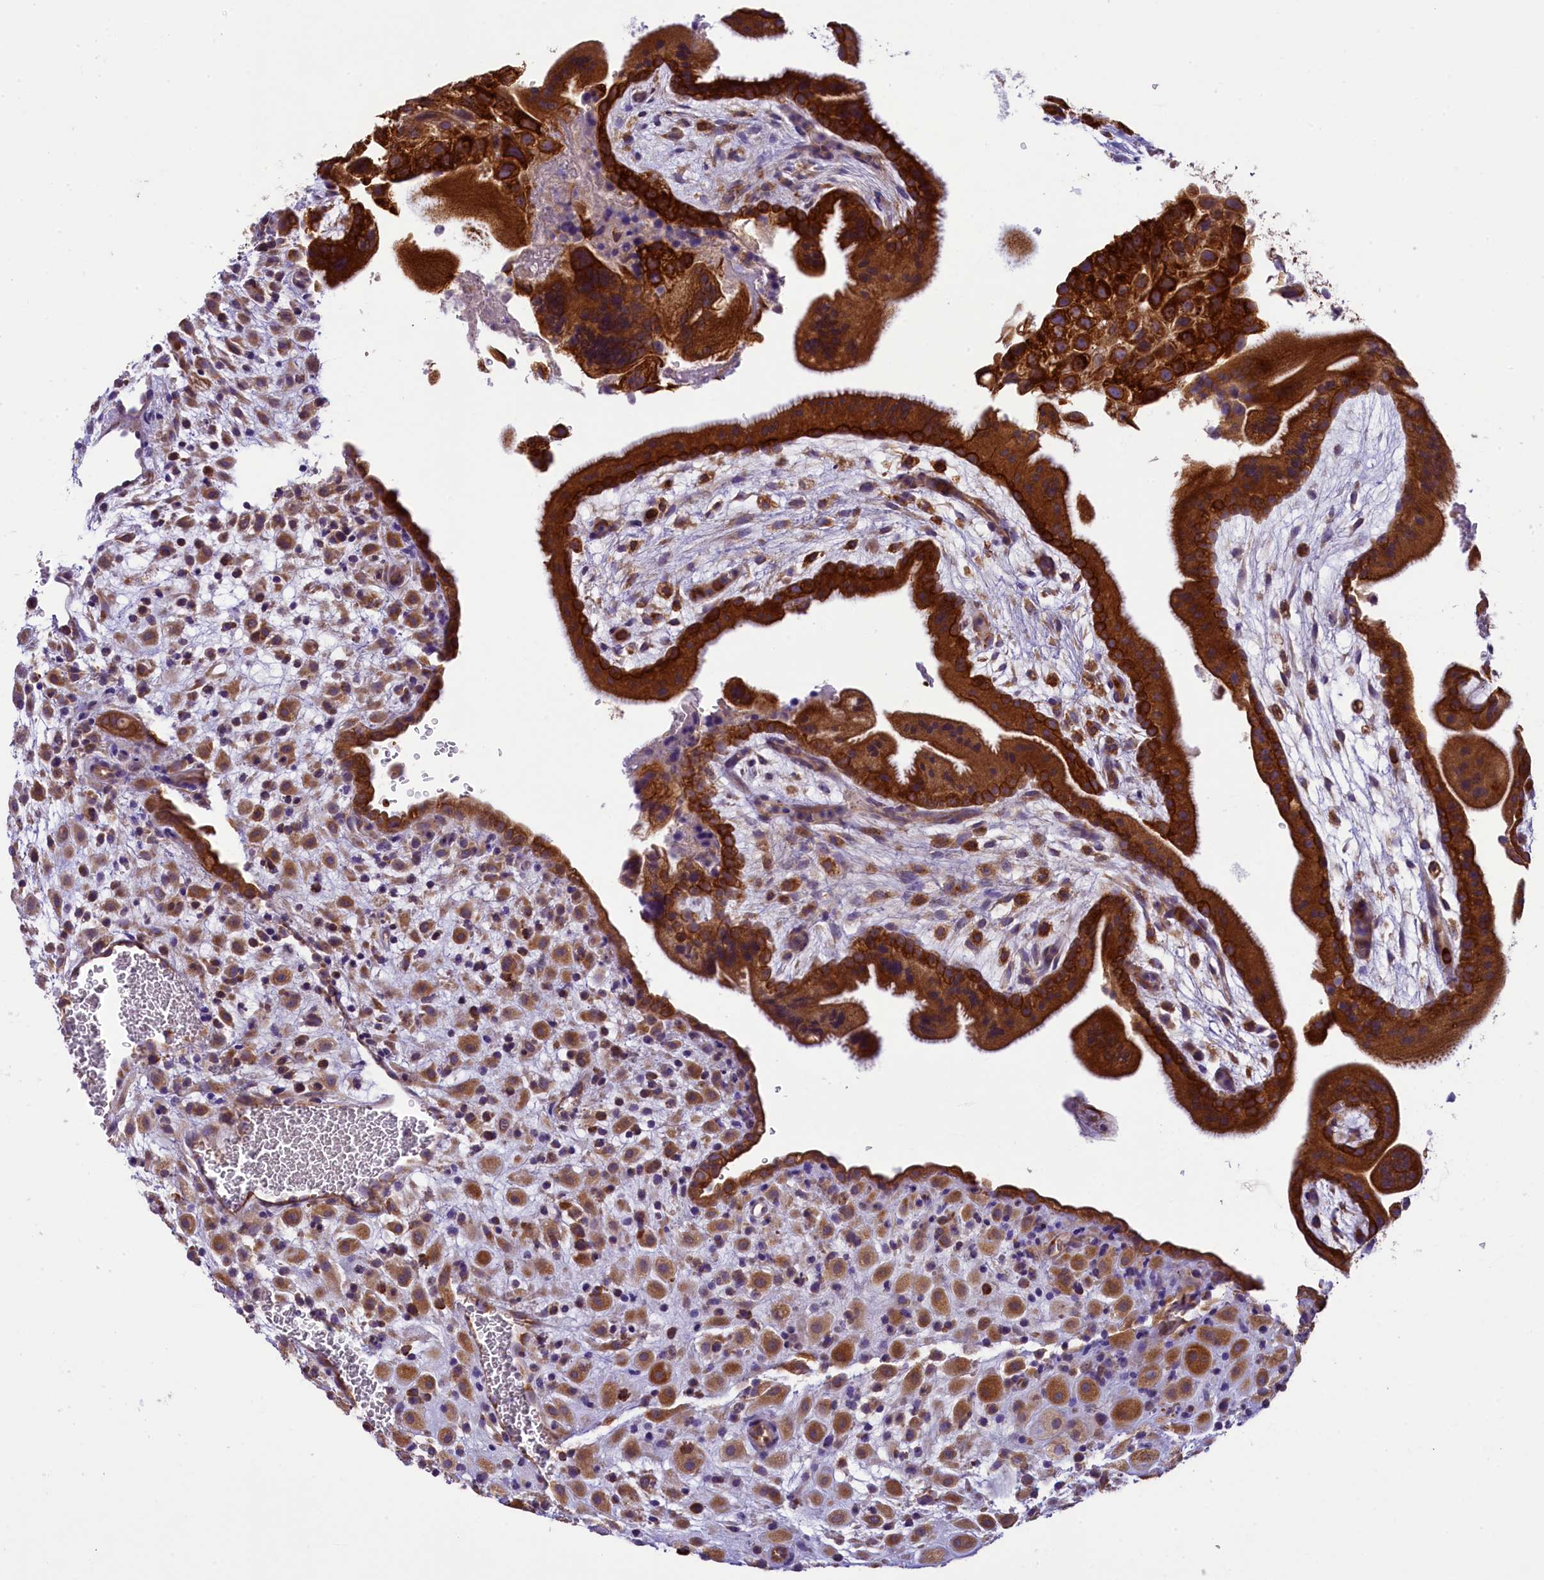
{"staining": {"intensity": "moderate", "quantity": ">75%", "location": "cytoplasmic/membranous"}, "tissue": "placenta", "cell_type": "Decidual cells", "image_type": "normal", "snomed": [{"axis": "morphology", "description": "Normal tissue, NOS"}, {"axis": "topography", "description": "Placenta"}], "caption": "Placenta was stained to show a protein in brown. There is medium levels of moderate cytoplasmic/membranous staining in about >75% of decidual cells.", "gene": "LARP4", "patient": {"sex": "female", "age": 35}}